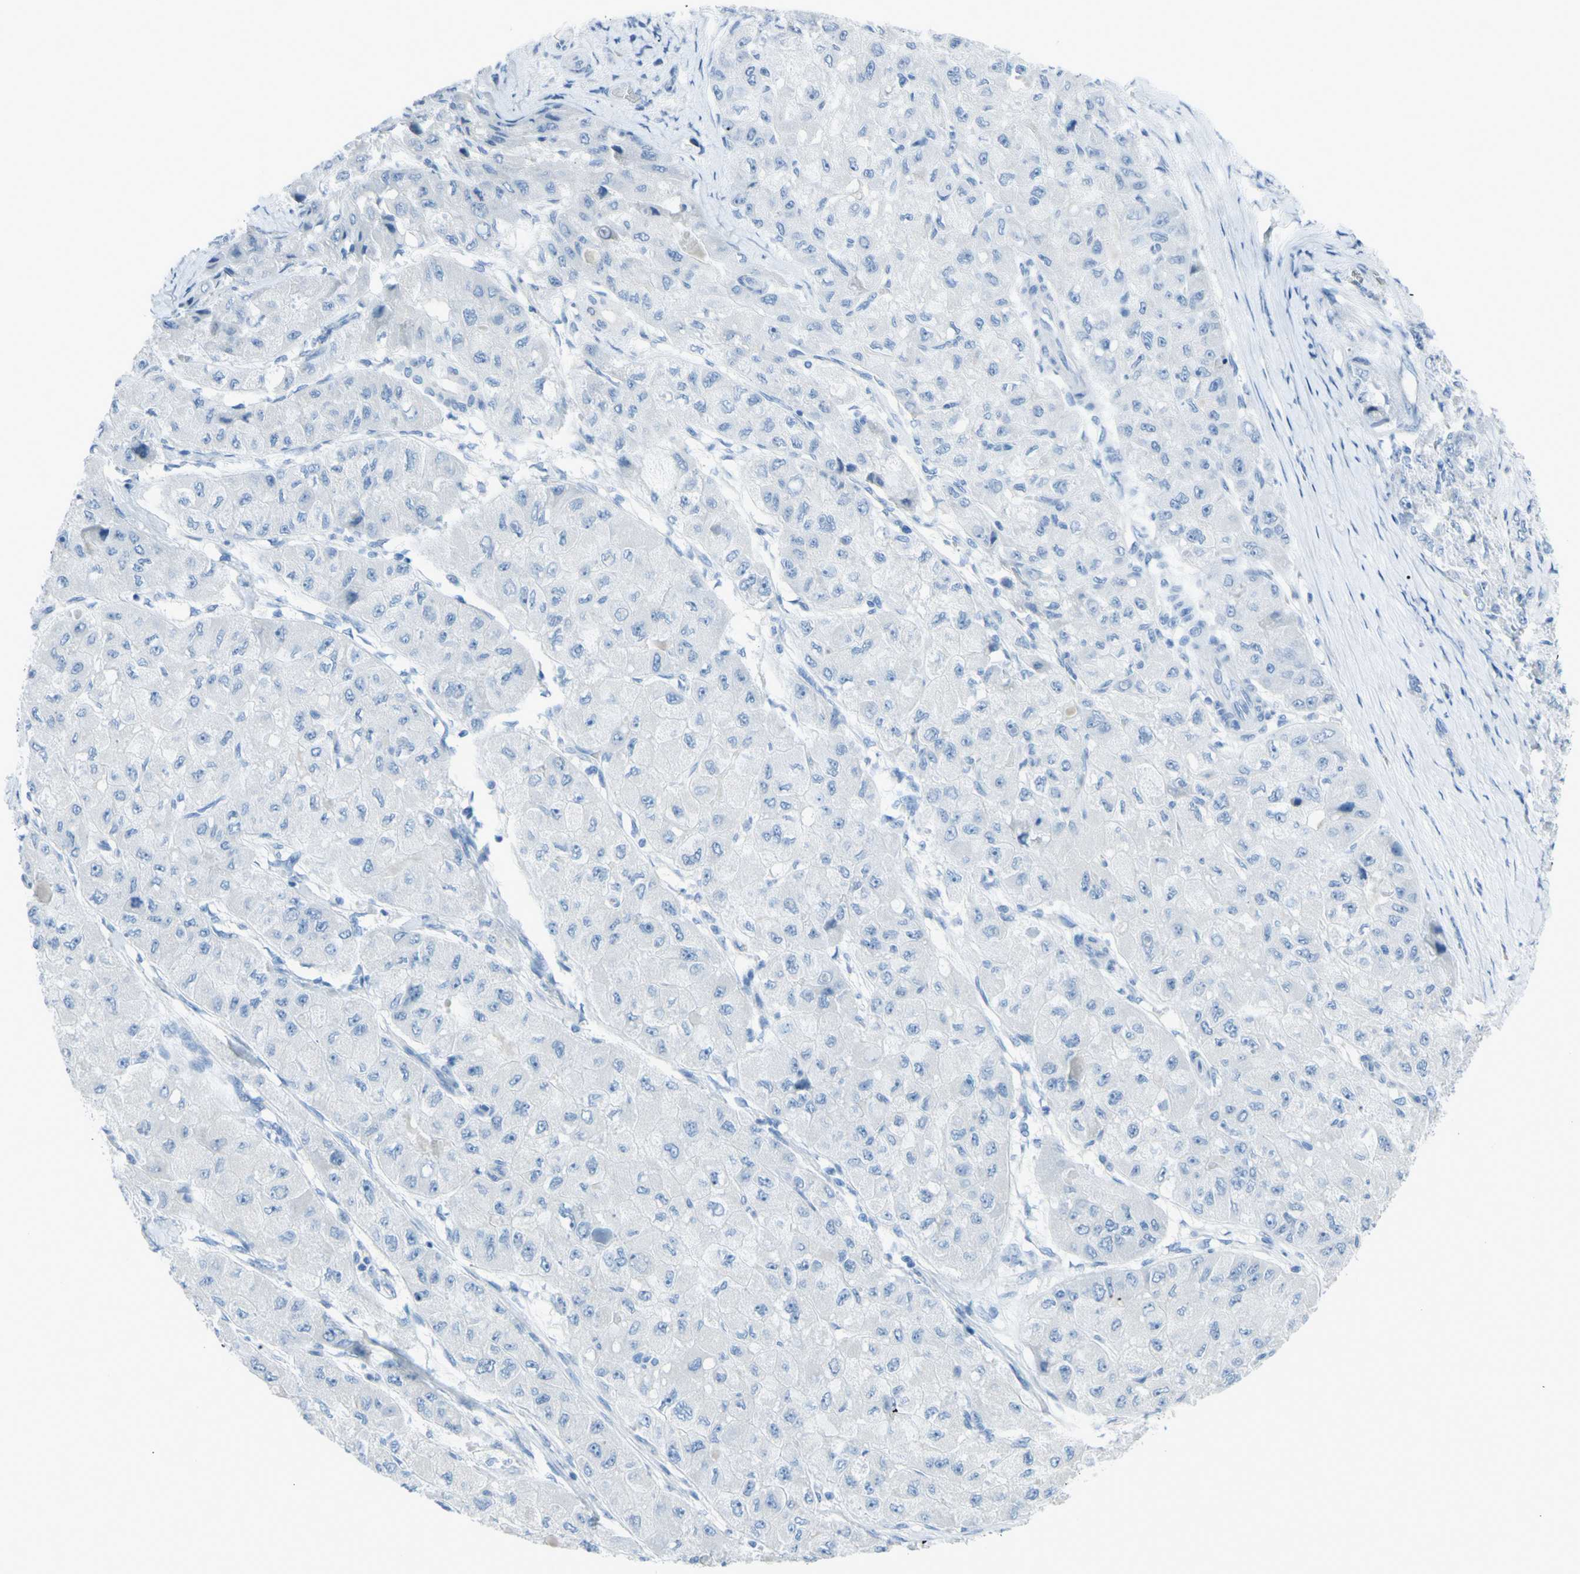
{"staining": {"intensity": "negative", "quantity": "none", "location": "none"}, "tissue": "liver cancer", "cell_type": "Tumor cells", "image_type": "cancer", "snomed": [{"axis": "morphology", "description": "Carcinoma, Hepatocellular, NOS"}, {"axis": "topography", "description": "Liver"}], "caption": "Micrograph shows no significant protein staining in tumor cells of liver cancer (hepatocellular carcinoma). (DAB (3,3'-diaminobenzidine) immunohistochemistry (IHC), high magnification).", "gene": "TFPI2", "patient": {"sex": "male", "age": 80}}